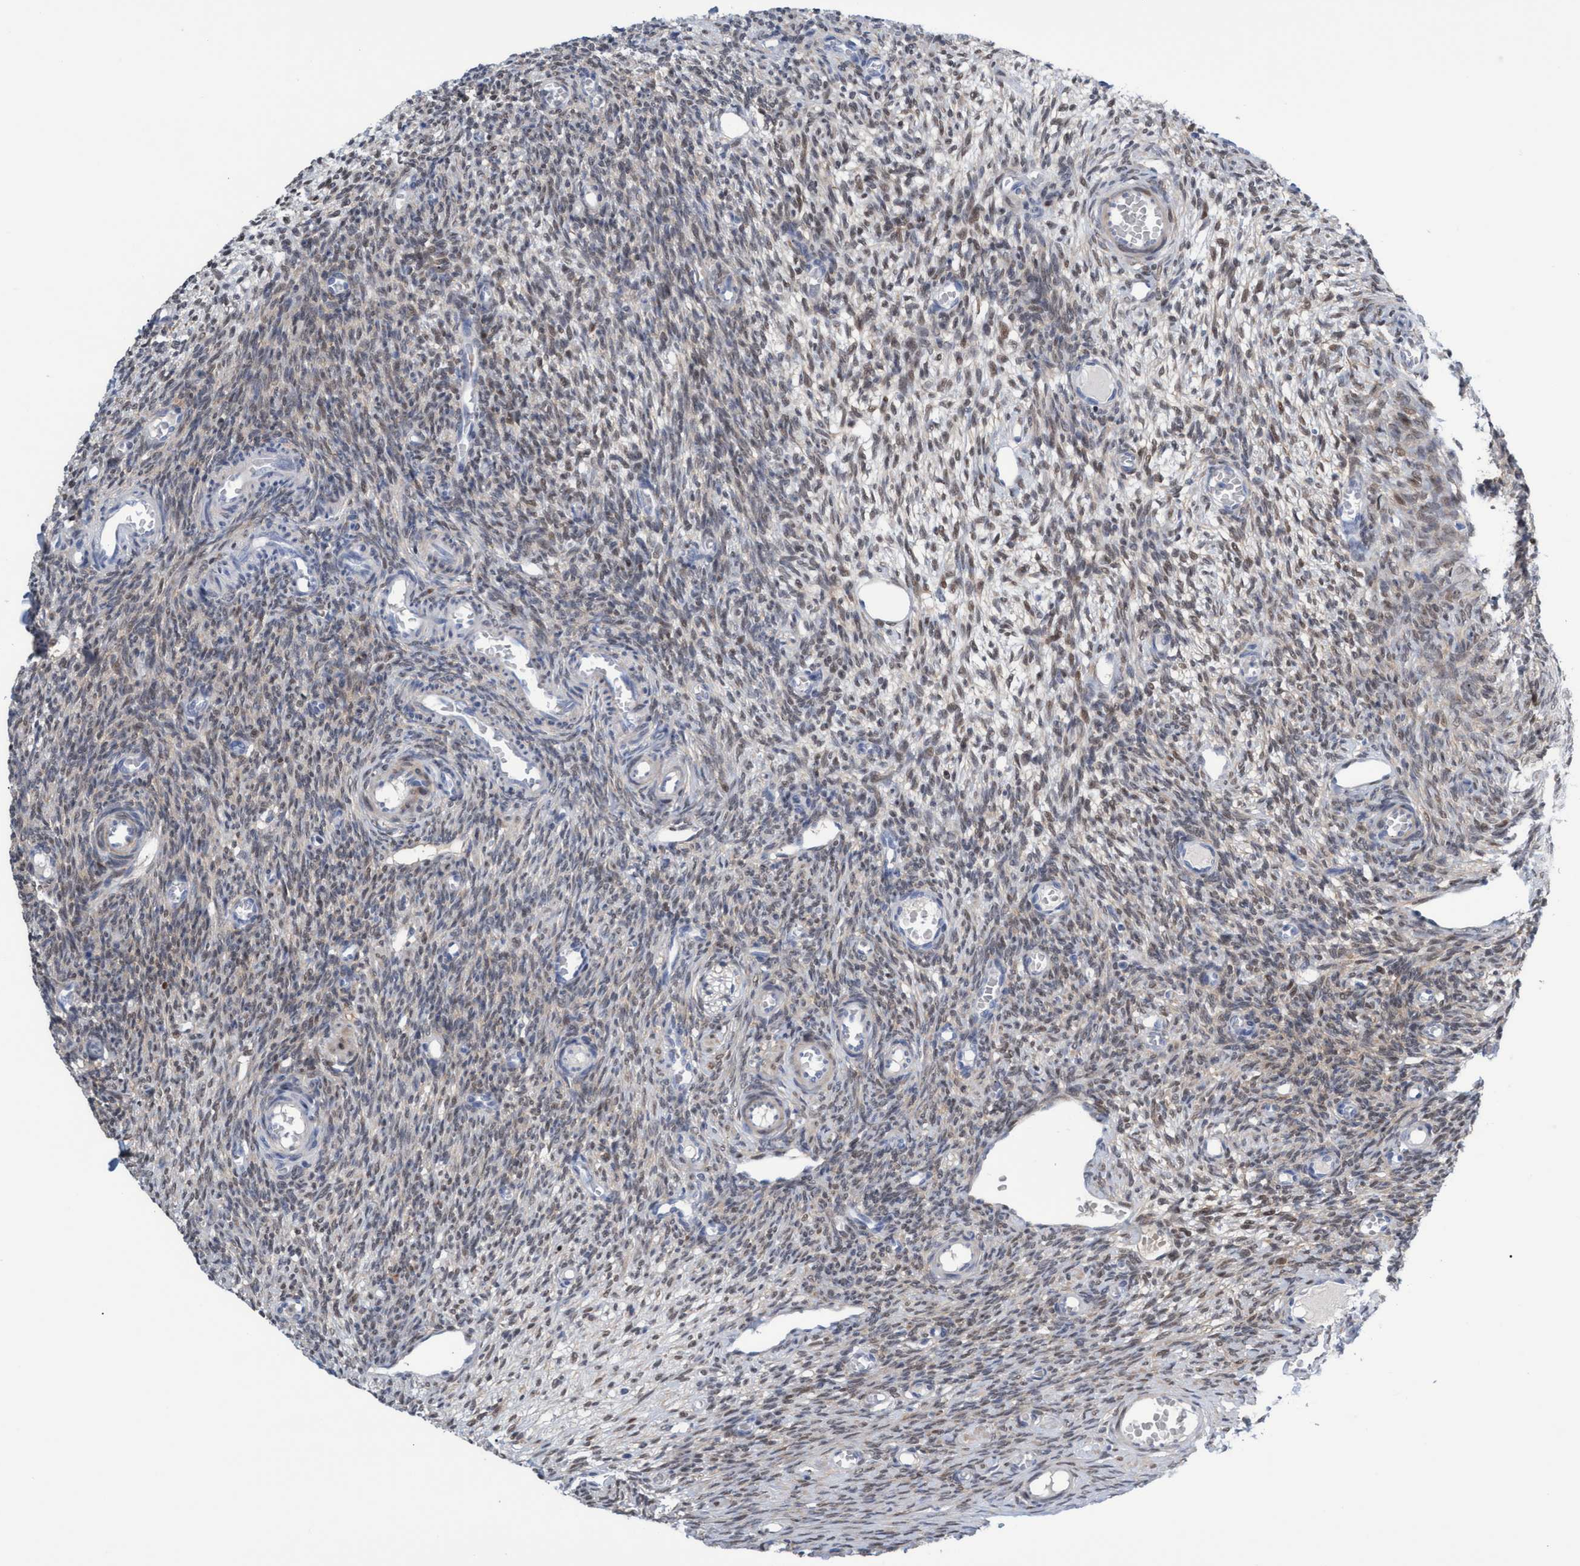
{"staining": {"intensity": "negative", "quantity": "none", "location": "none"}, "tissue": "ovary", "cell_type": "Follicle cells", "image_type": "normal", "snomed": [{"axis": "morphology", "description": "Normal tissue, NOS"}, {"axis": "topography", "description": "Ovary"}], "caption": "DAB (3,3'-diaminobenzidine) immunohistochemical staining of benign human ovary demonstrates no significant expression in follicle cells. The staining was performed using DAB (3,3'-diaminobenzidine) to visualize the protein expression in brown, while the nuclei were stained in blue with hematoxylin (Magnification: 20x).", "gene": "PINX1", "patient": {"sex": "female", "age": 27}}